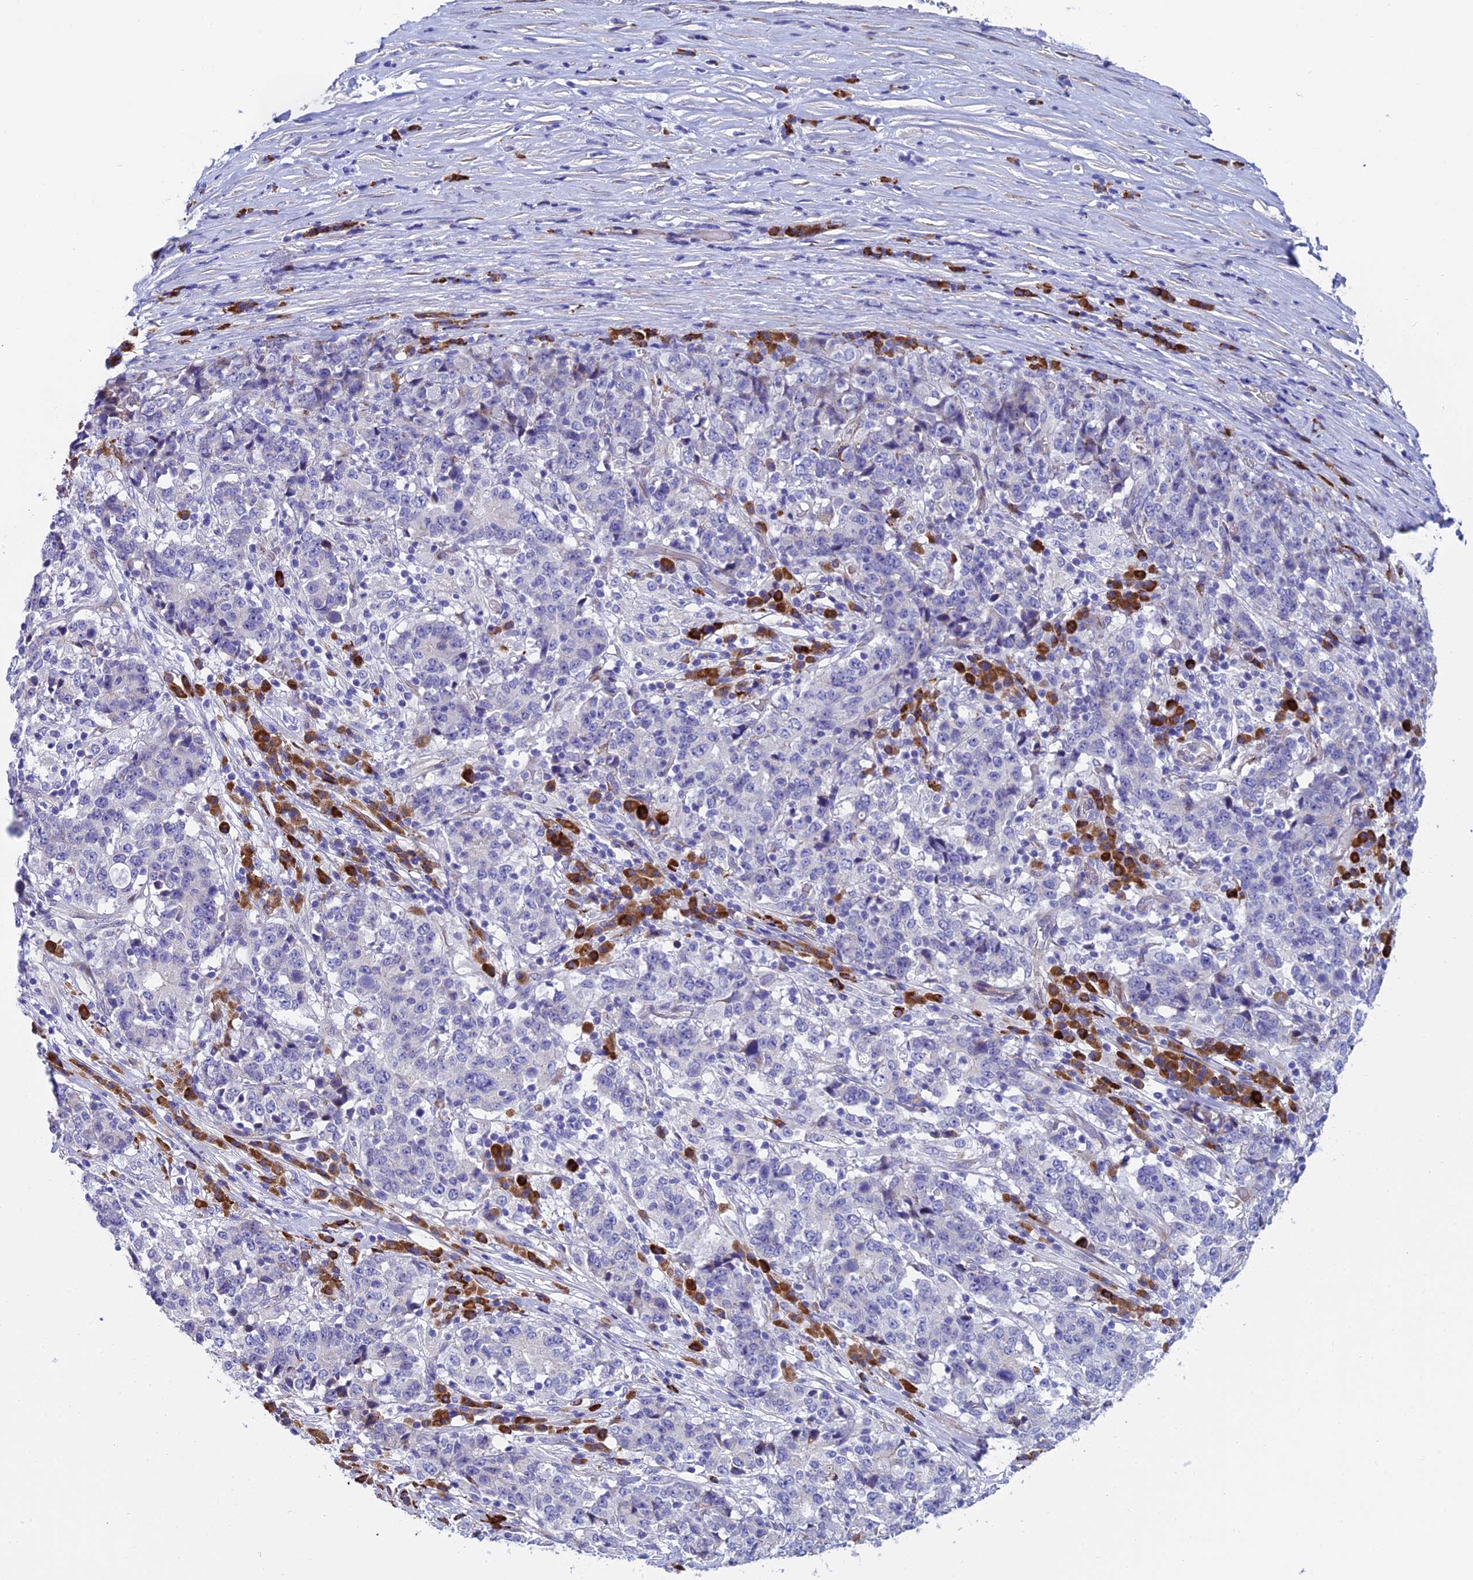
{"staining": {"intensity": "negative", "quantity": "none", "location": "none"}, "tissue": "stomach cancer", "cell_type": "Tumor cells", "image_type": "cancer", "snomed": [{"axis": "morphology", "description": "Adenocarcinoma, NOS"}, {"axis": "topography", "description": "Stomach"}], "caption": "Tumor cells are negative for protein expression in human stomach cancer (adenocarcinoma).", "gene": "MACIR", "patient": {"sex": "male", "age": 59}}